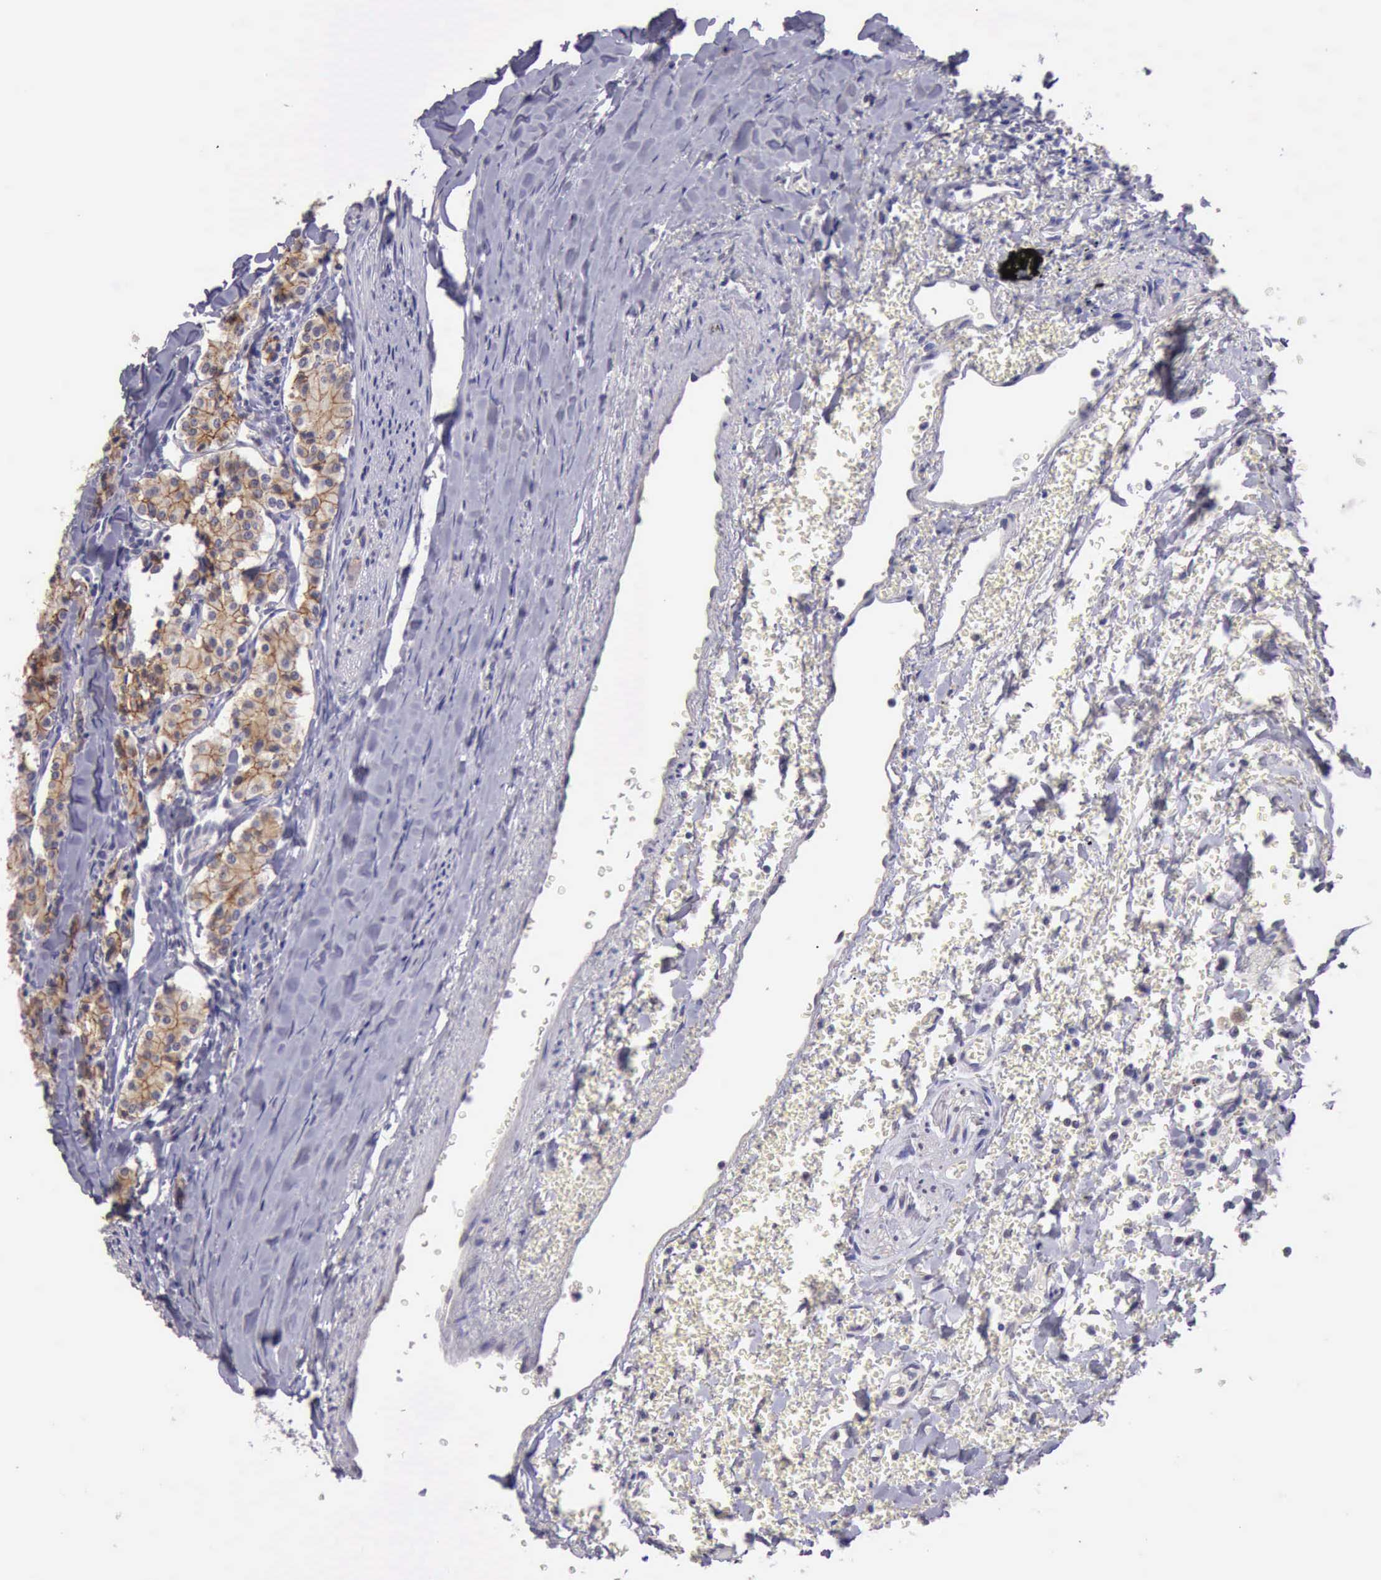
{"staining": {"intensity": "moderate", "quantity": ">75%", "location": "cytoplasmic/membranous"}, "tissue": "carcinoid", "cell_type": "Tumor cells", "image_type": "cancer", "snomed": [{"axis": "morphology", "description": "Carcinoid, malignant, NOS"}, {"axis": "topography", "description": "Bronchus"}], "caption": "About >75% of tumor cells in carcinoid demonstrate moderate cytoplasmic/membranous protein expression as visualized by brown immunohistochemical staining.", "gene": "KCND1", "patient": {"sex": "male", "age": 55}}